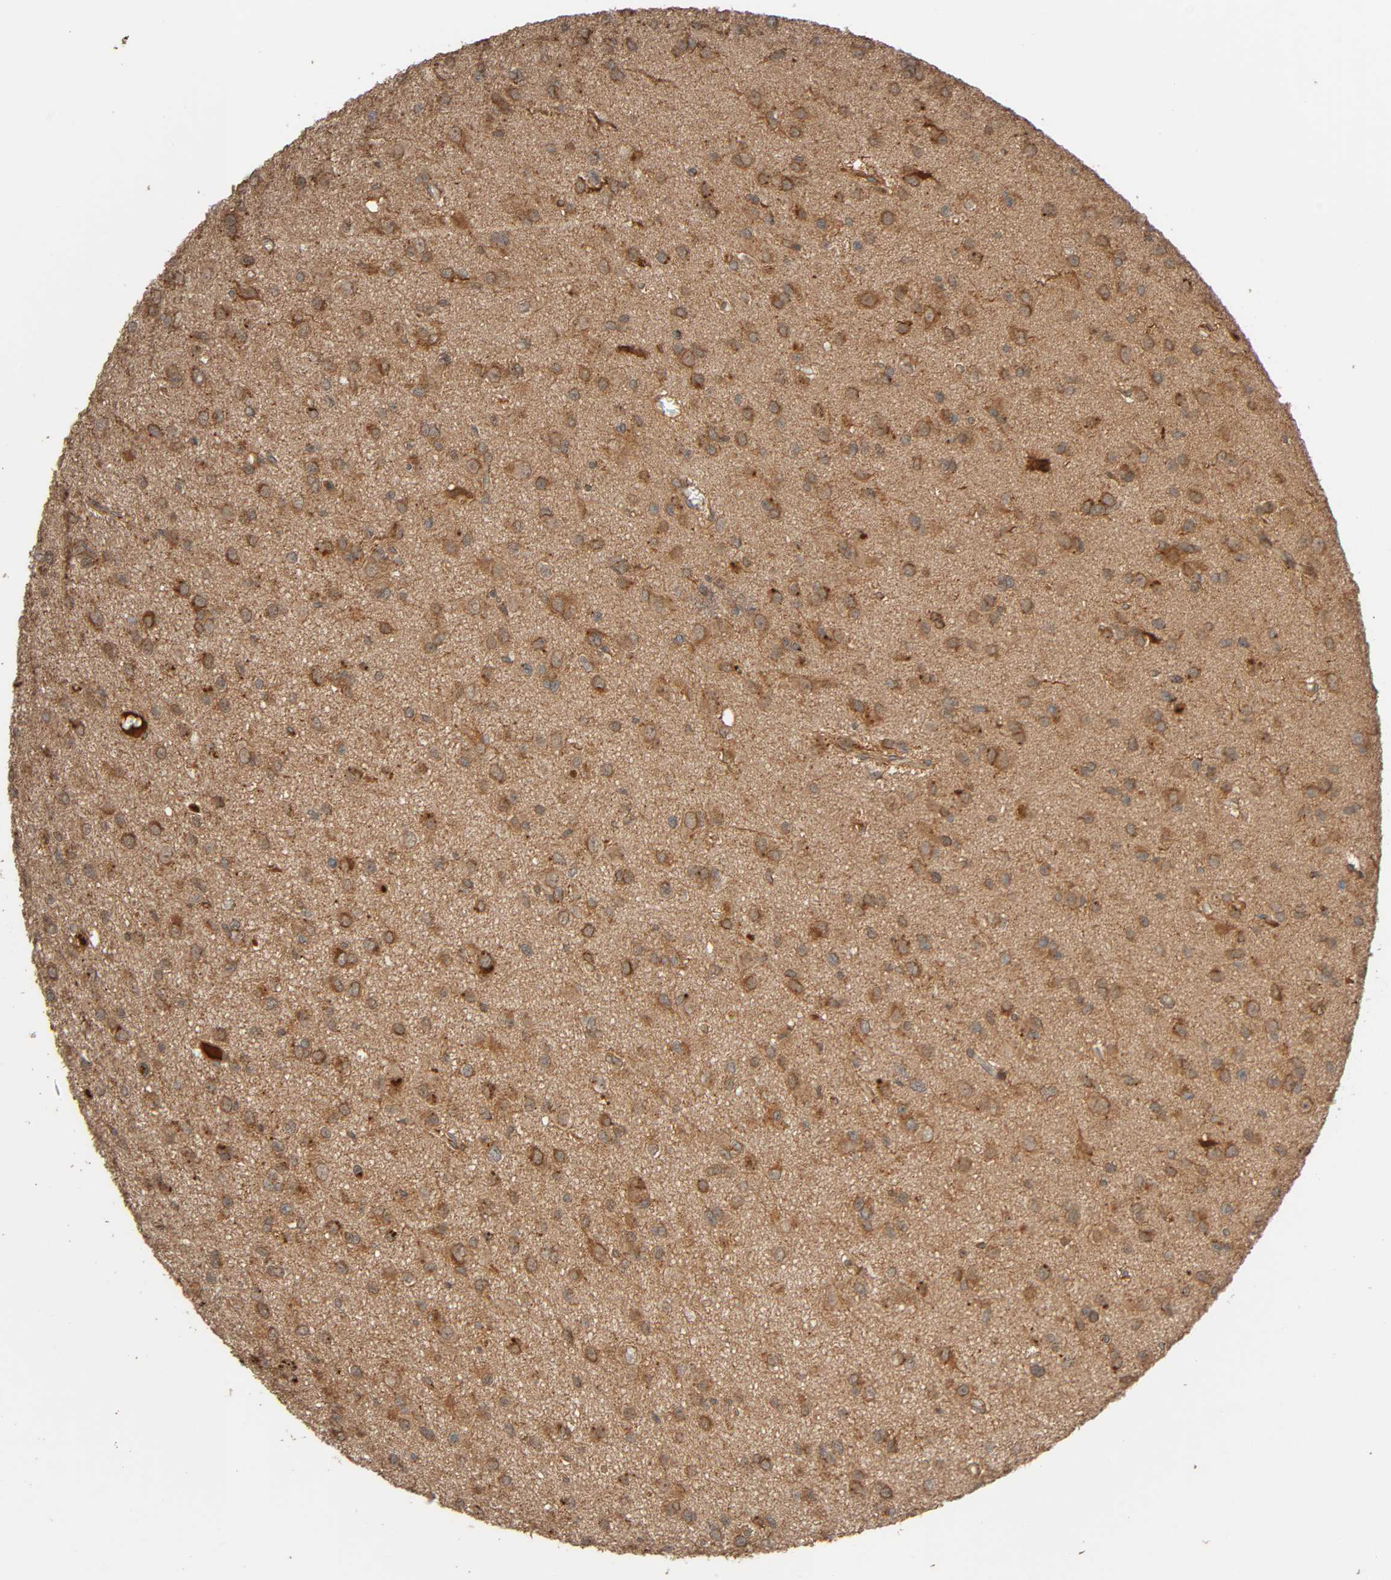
{"staining": {"intensity": "strong", "quantity": ">75%", "location": "cytoplasmic/membranous,nuclear"}, "tissue": "glioma", "cell_type": "Tumor cells", "image_type": "cancer", "snomed": [{"axis": "morphology", "description": "Glioma, malignant, Low grade"}, {"axis": "topography", "description": "Brain"}], "caption": "Immunohistochemical staining of human malignant glioma (low-grade) displays high levels of strong cytoplasmic/membranous and nuclear positivity in about >75% of tumor cells.", "gene": "MAP3K8", "patient": {"sex": "male", "age": 42}}